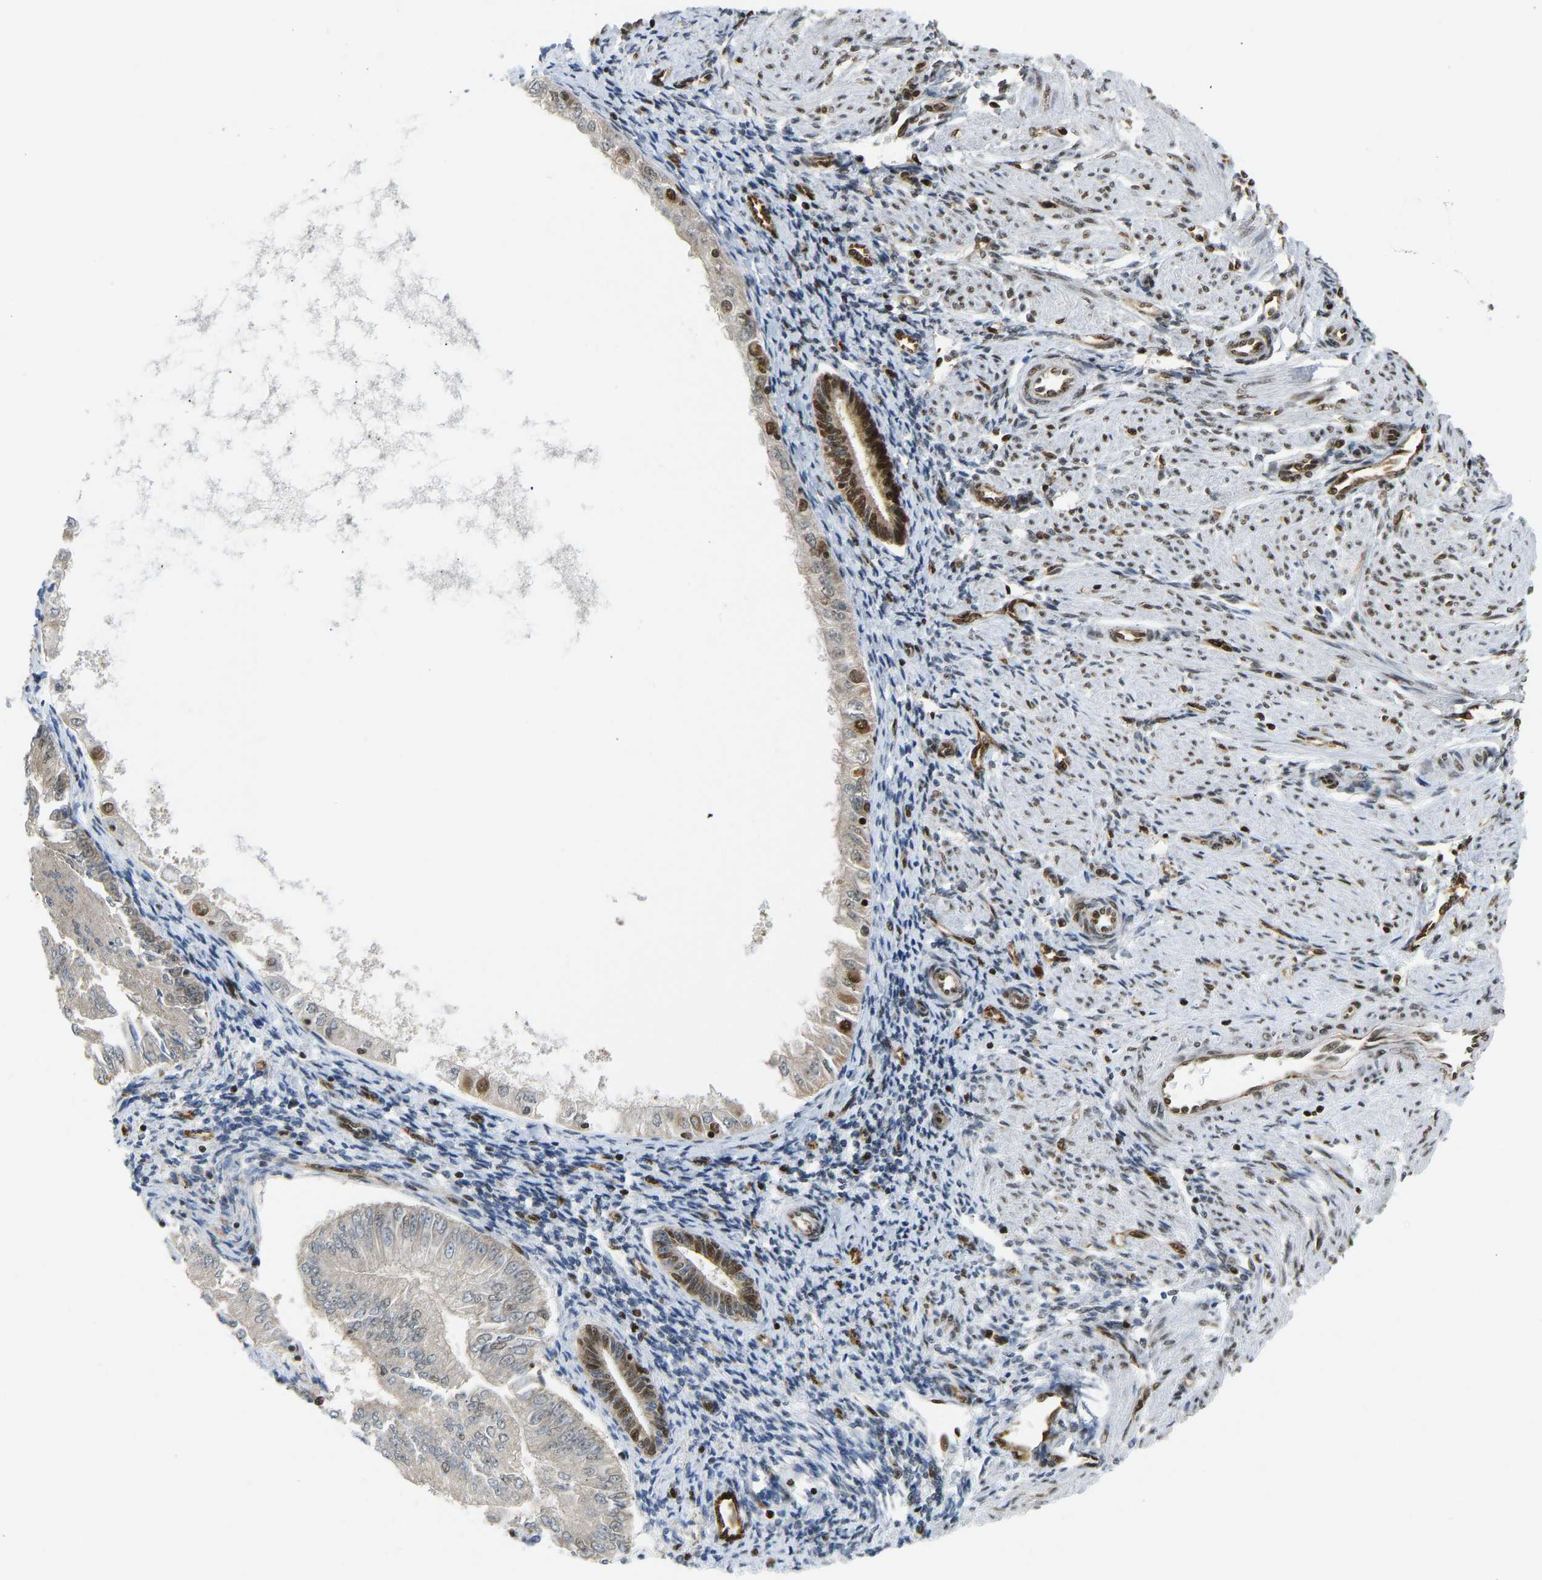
{"staining": {"intensity": "moderate", "quantity": "<25%", "location": "nuclear"}, "tissue": "endometrial cancer", "cell_type": "Tumor cells", "image_type": "cancer", "snomed": [{"axis": "morphology", "description": "Adenocarcinoma, NOS"}, {"axis": "topography", "description": "Endometrium"}], "caption": "A histopathology image showing moderate nuclear positivity in approximately <25% of tumor cells in endometrial cancer, as visualized by brown immunohistochemical staining.", "gene": "ZSCAN20", "patient": {"sex": "female", "age": 53}}